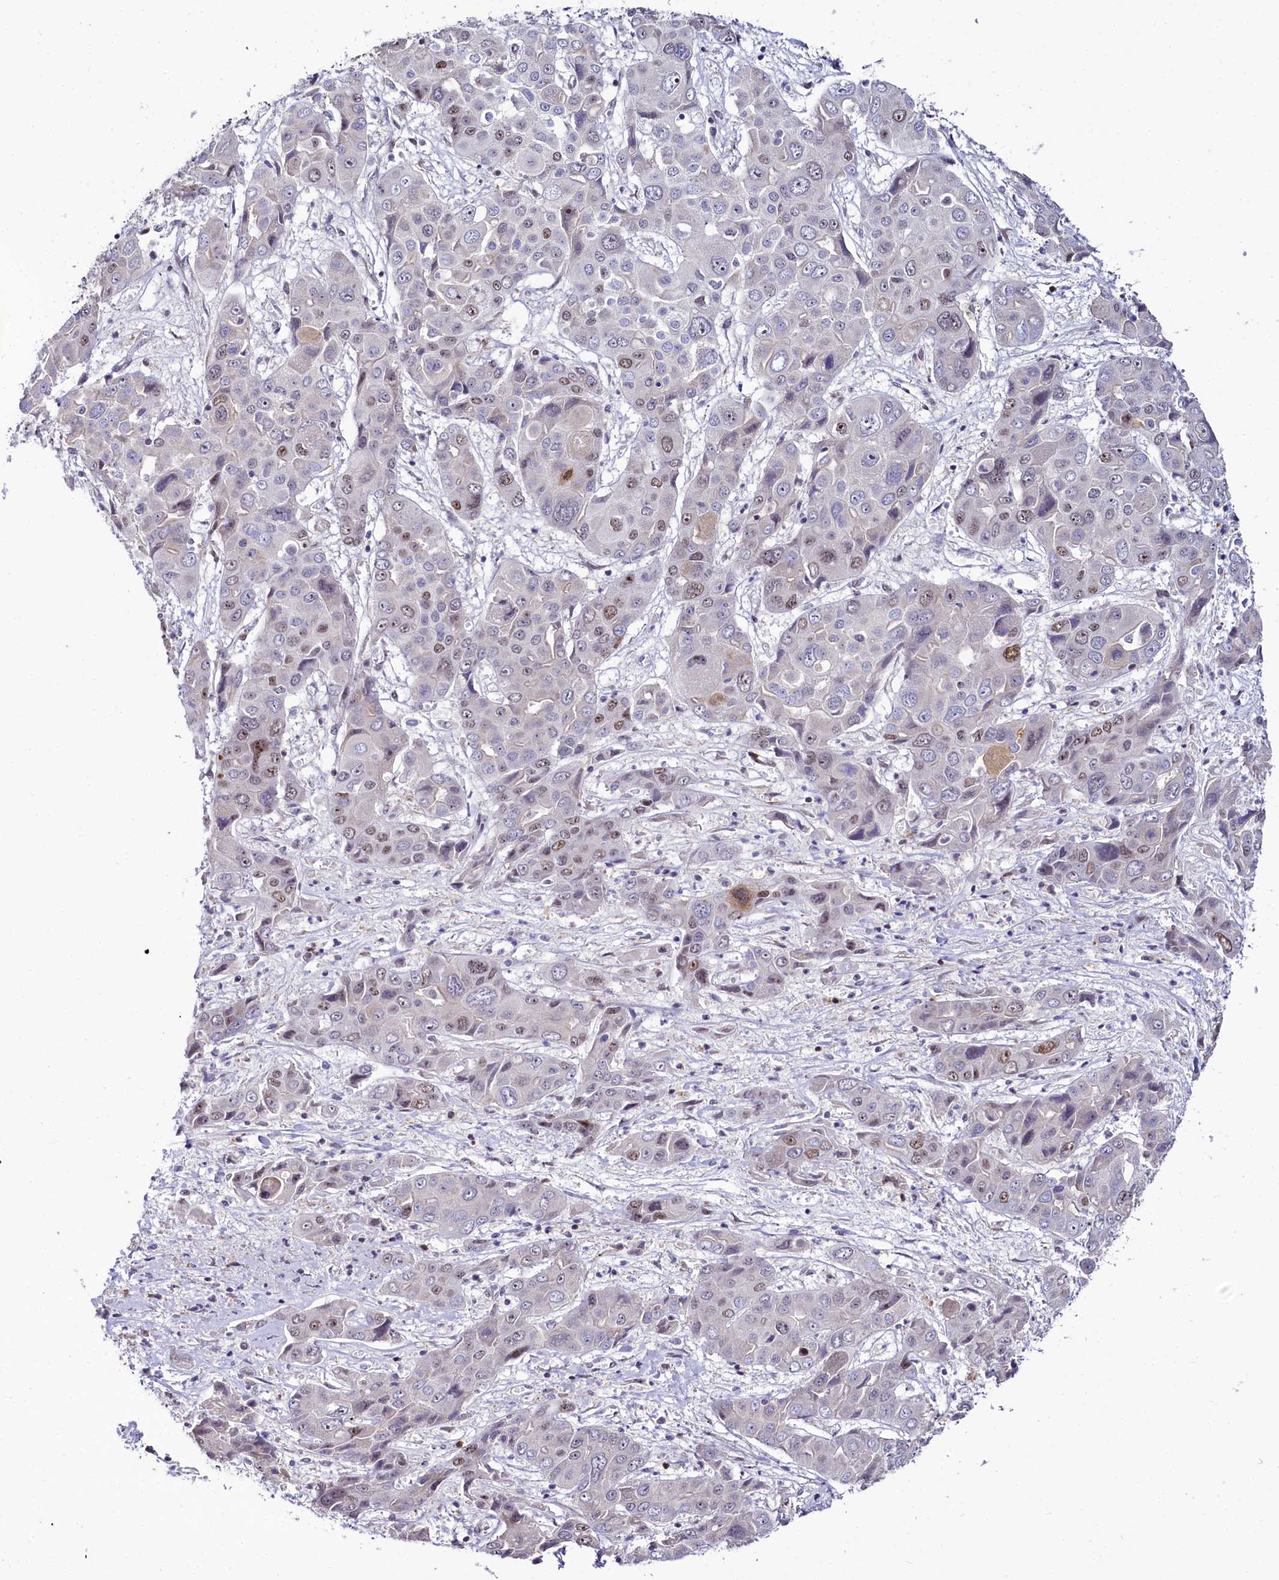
{"staining": {"intensity": "moderate", "quantity": "<25%", "location": "nuclear"}, "tissue": "liver cancer", "cell_type": "Tumor cells", "image_type": "cancer", "snomed": [{"axis": "morphology", "description": "Cholangiocarcinoma"}, {"axis": "topography", "description": "Liver"}], "caption": "Immunohistochemistry image of human liver cancer (cholangiocarcinoma) stained for a protein (brown), which exhibits low levels of moderate nuclear expression in about <25% of tumor cells.", "gene": "TCOF1", "patient": {"sex": "male", "age": 67}}